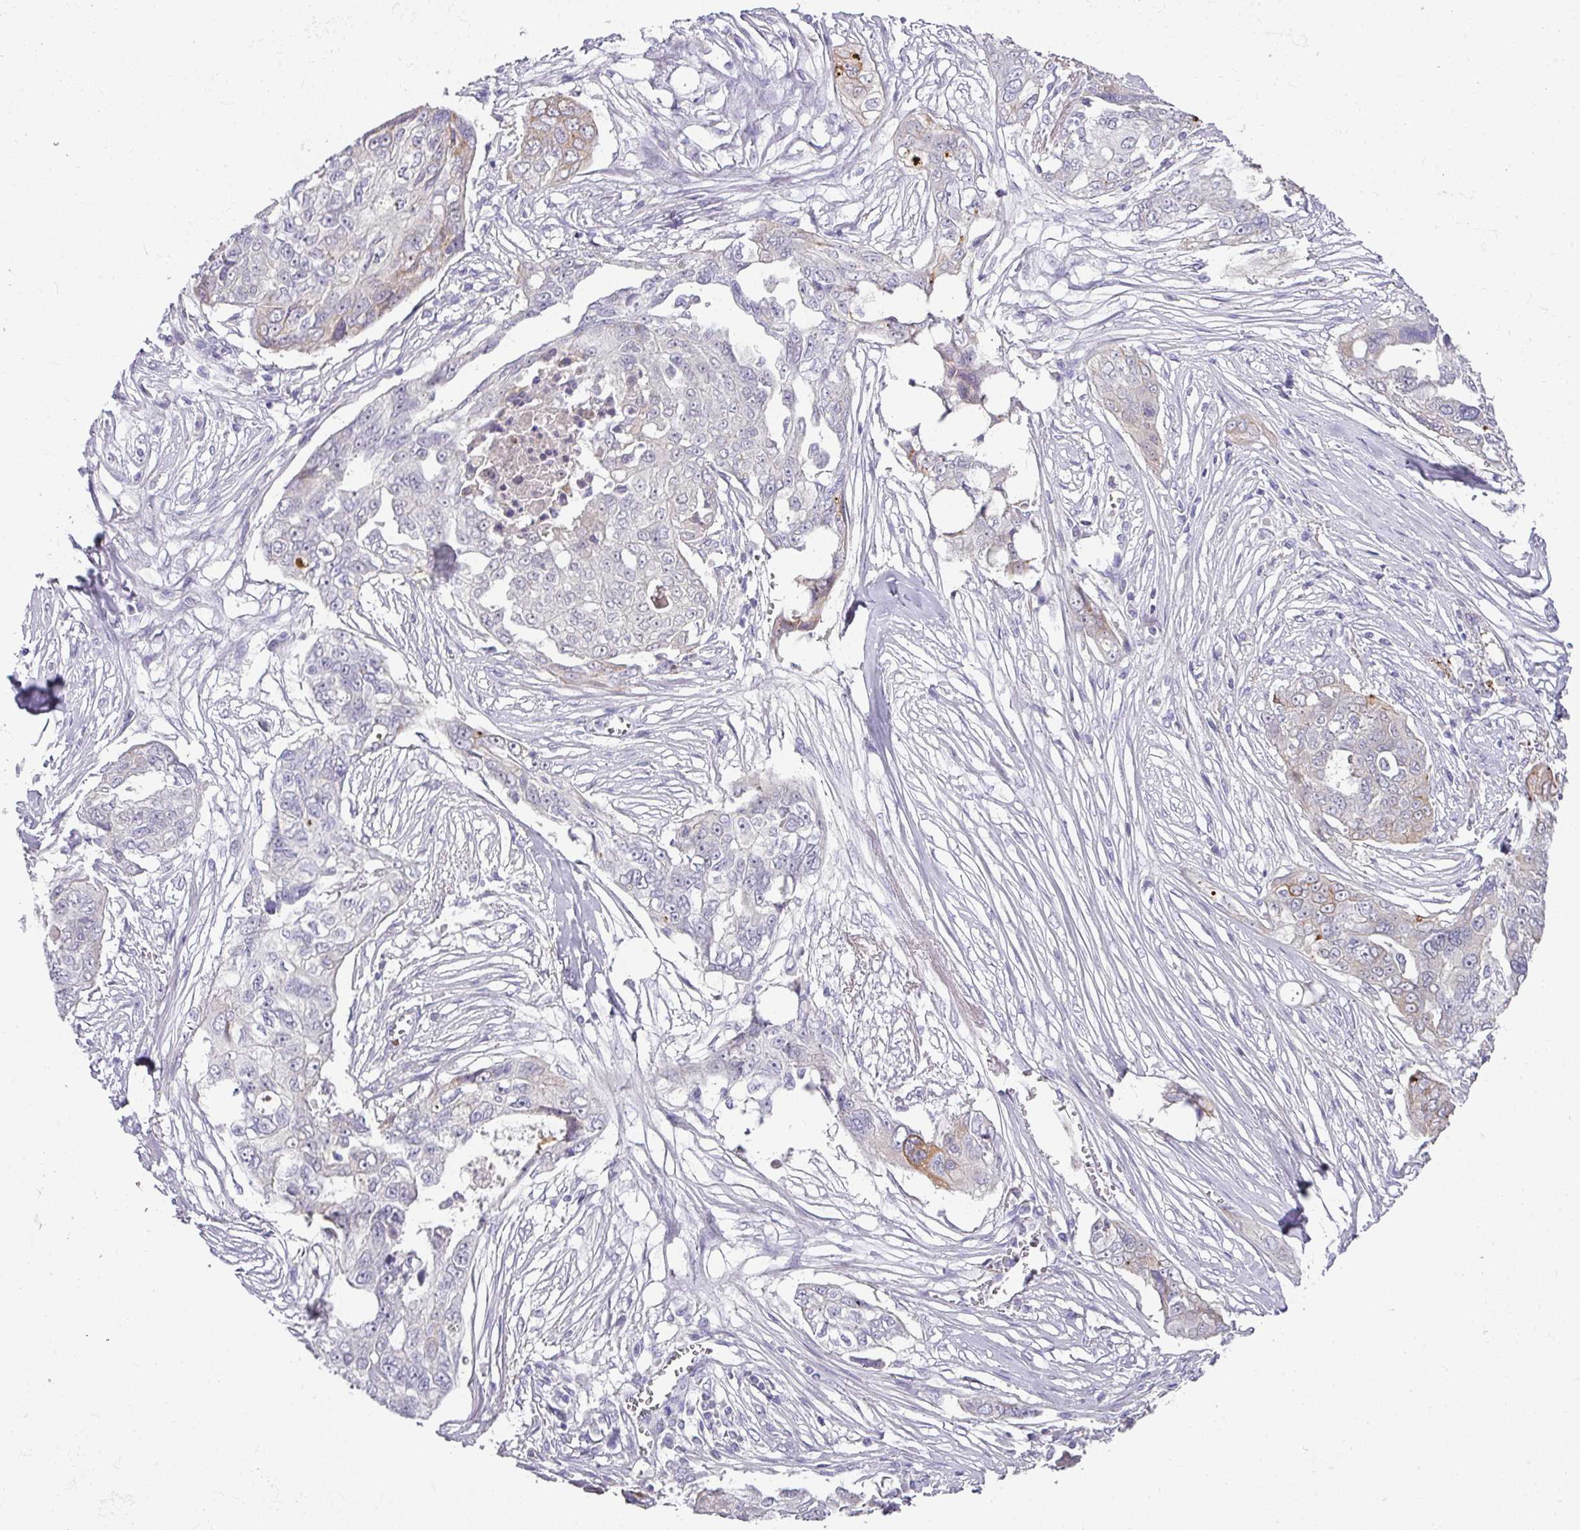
{"staining": {"intensity": "moderate", "quantity": "<25%", "location": "cytoplasmic/membranous"}, "tissue": "ovarian cancer", "cell_type": "Tumor cells", "image_type": "cancer", "snomed": [{"axis": "morphology", "description": "Carcinoma, endometroid"}, {"axis": "topography", "description": "Ovary"}], "caption": "DAB immunohistochemical staining of ovarian cancer shows moderate cytoplasmic/membranous protein staining in approximately <25% of tumor cells. (IHC, brightfield microscopy, high magnification).", "gene": "FGF17", "patient": {"sex": "female", "age": 70}}